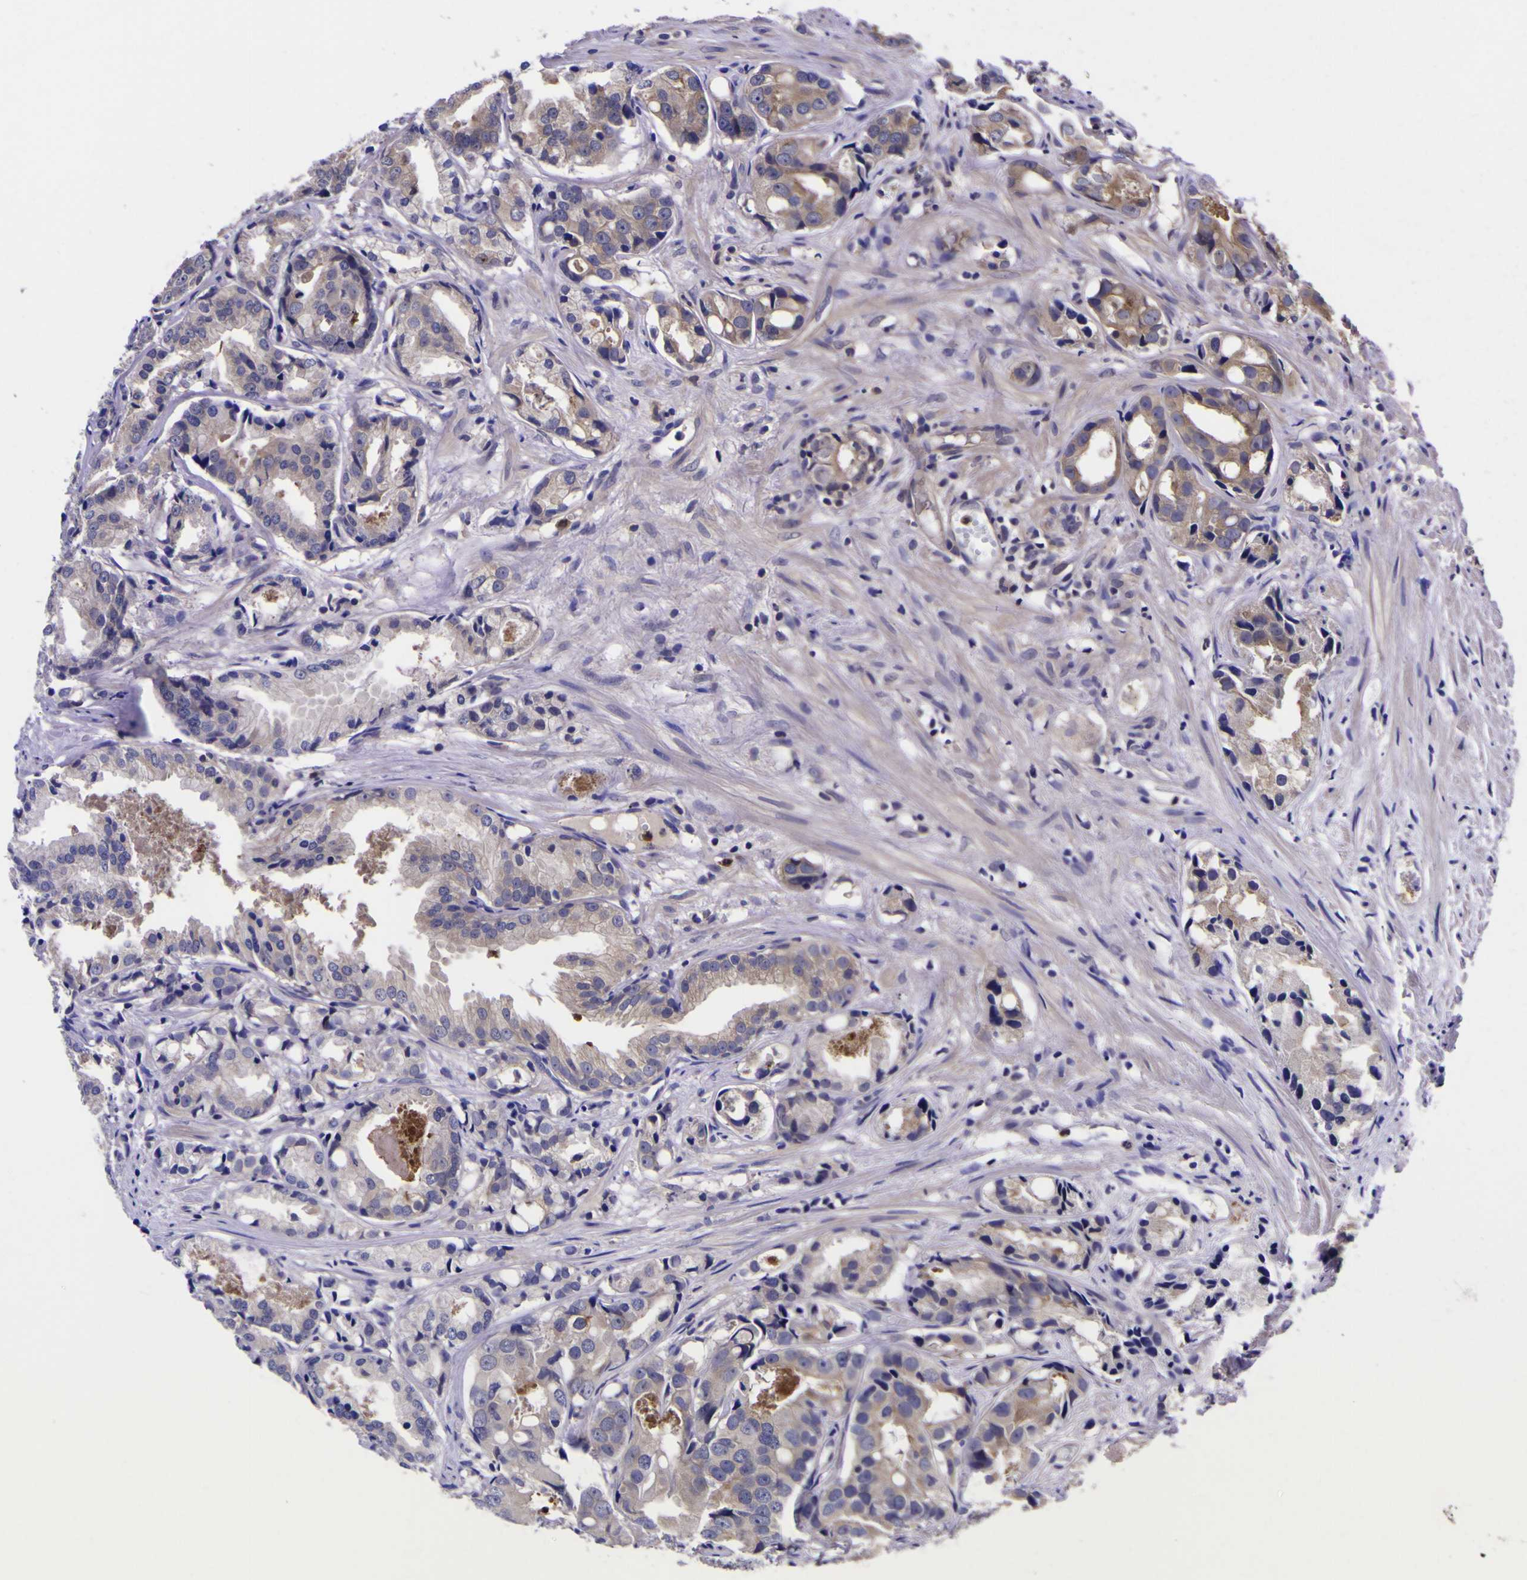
{"staining": {"intensity": "weak", "quantity": "<25%", "location": "cytoplasmic/membranous"}, "tissue": "prostate cancer", "cell_type": "Tumor cells", "image_type": "cancer", "snomed": [{"axis": "morphology", "description": "Adenocarcinoma, Low grade"}, {"axis": "topography", "description": "Prostate"}], "caption": "There is no significant staining in tumor cells of prostate cancer.", "gene": "MAPK14", "patient": {"sex": "male", "age": 72}}